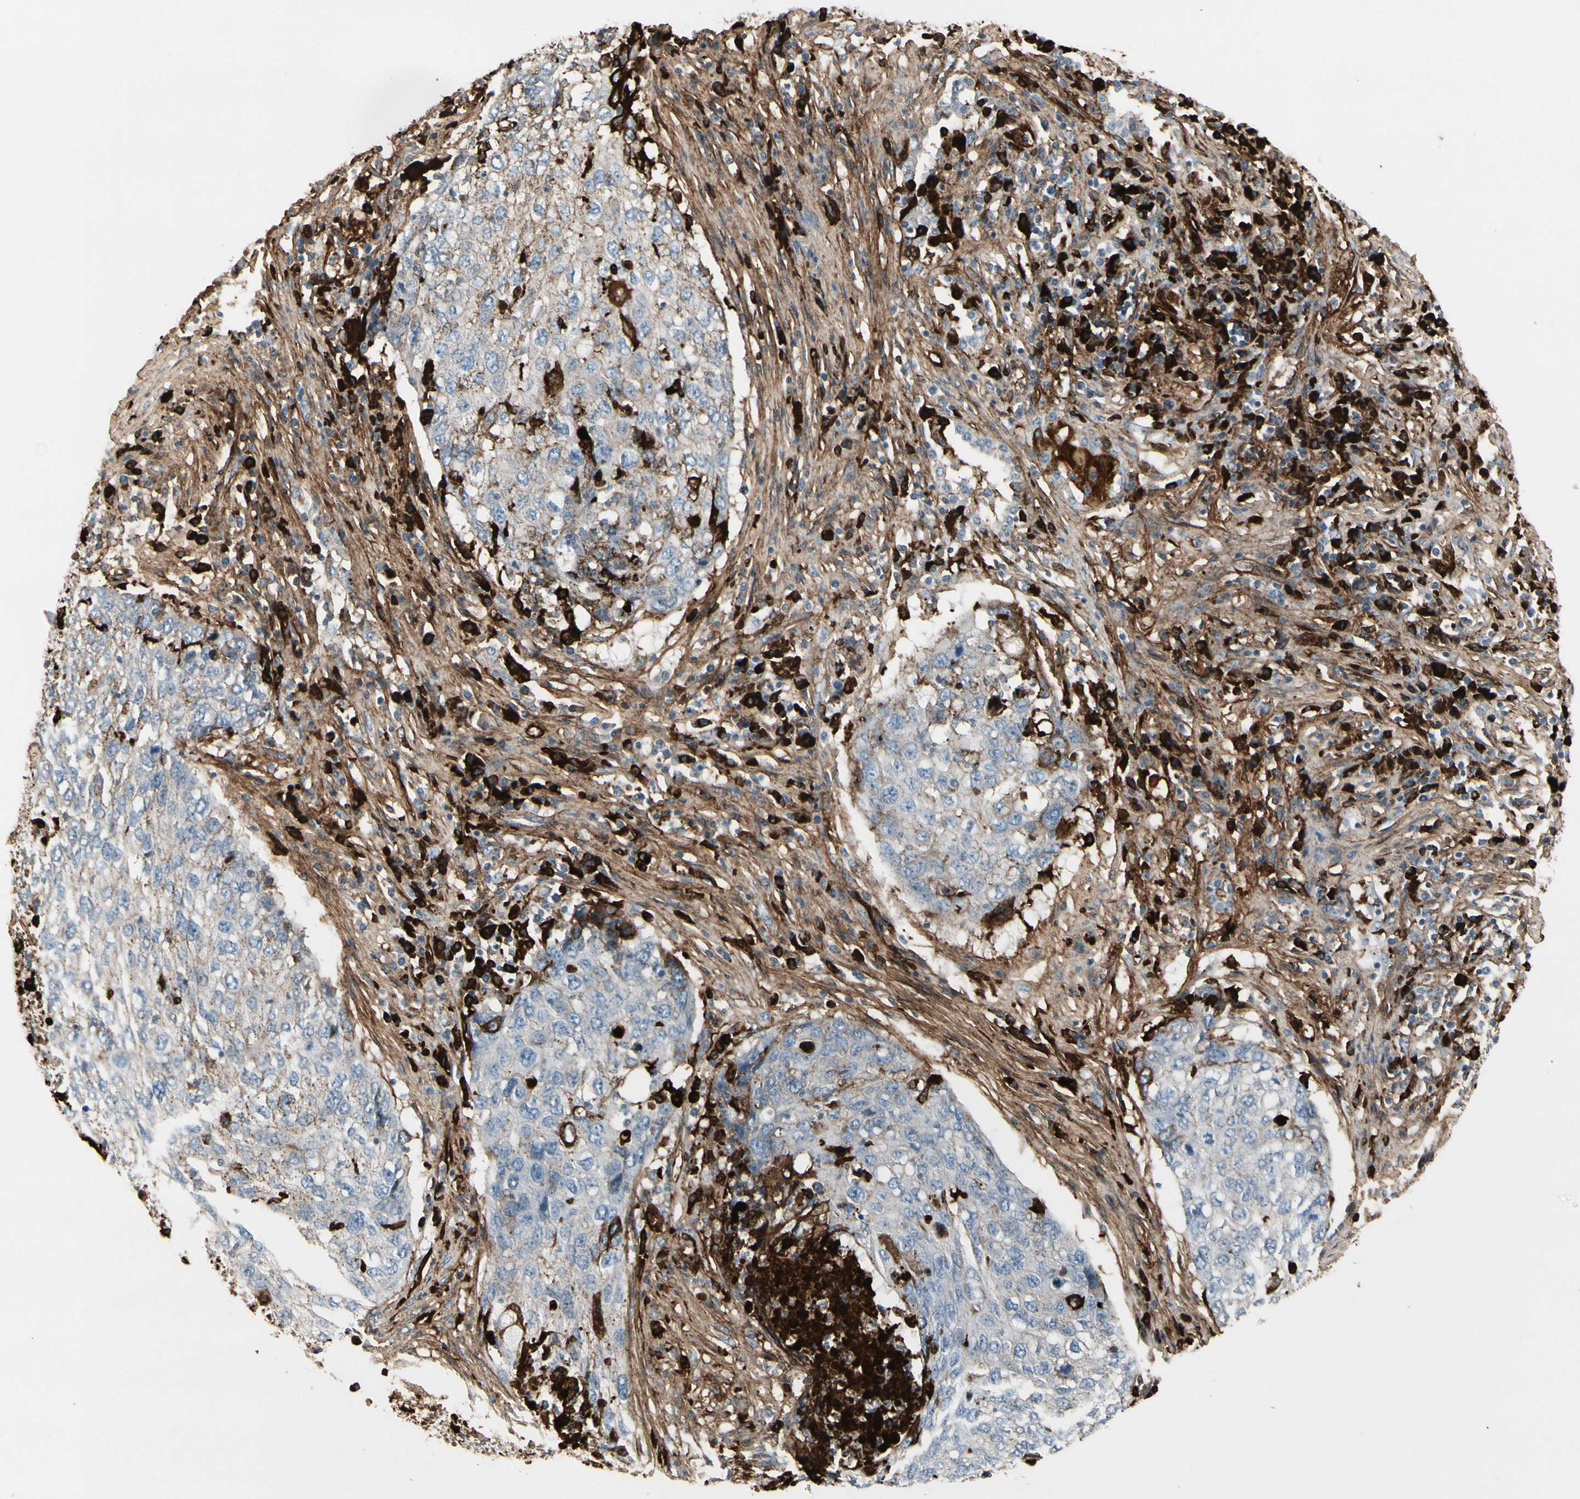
{"staining": {"intensity": "strong", "quantity": "<25%", "location": "cytoplasmic/membranous"}, "tissue": "lung cancer", "cell_type": "Tumor cells", "image_type": "cancer", "snomed": [{"axis": "morphology", "description": "Squamous cell carcinoma, NOS"}, {"axis": "topography", "description": "Lung"}], "caption": "Human lung cancer stained with a brown dye reveals strong cytoplasmic/membranous positive staining in about <25% of tumor cells.", "gene": "IGHG1", "patient": {"sex": "female", "age": 63}}